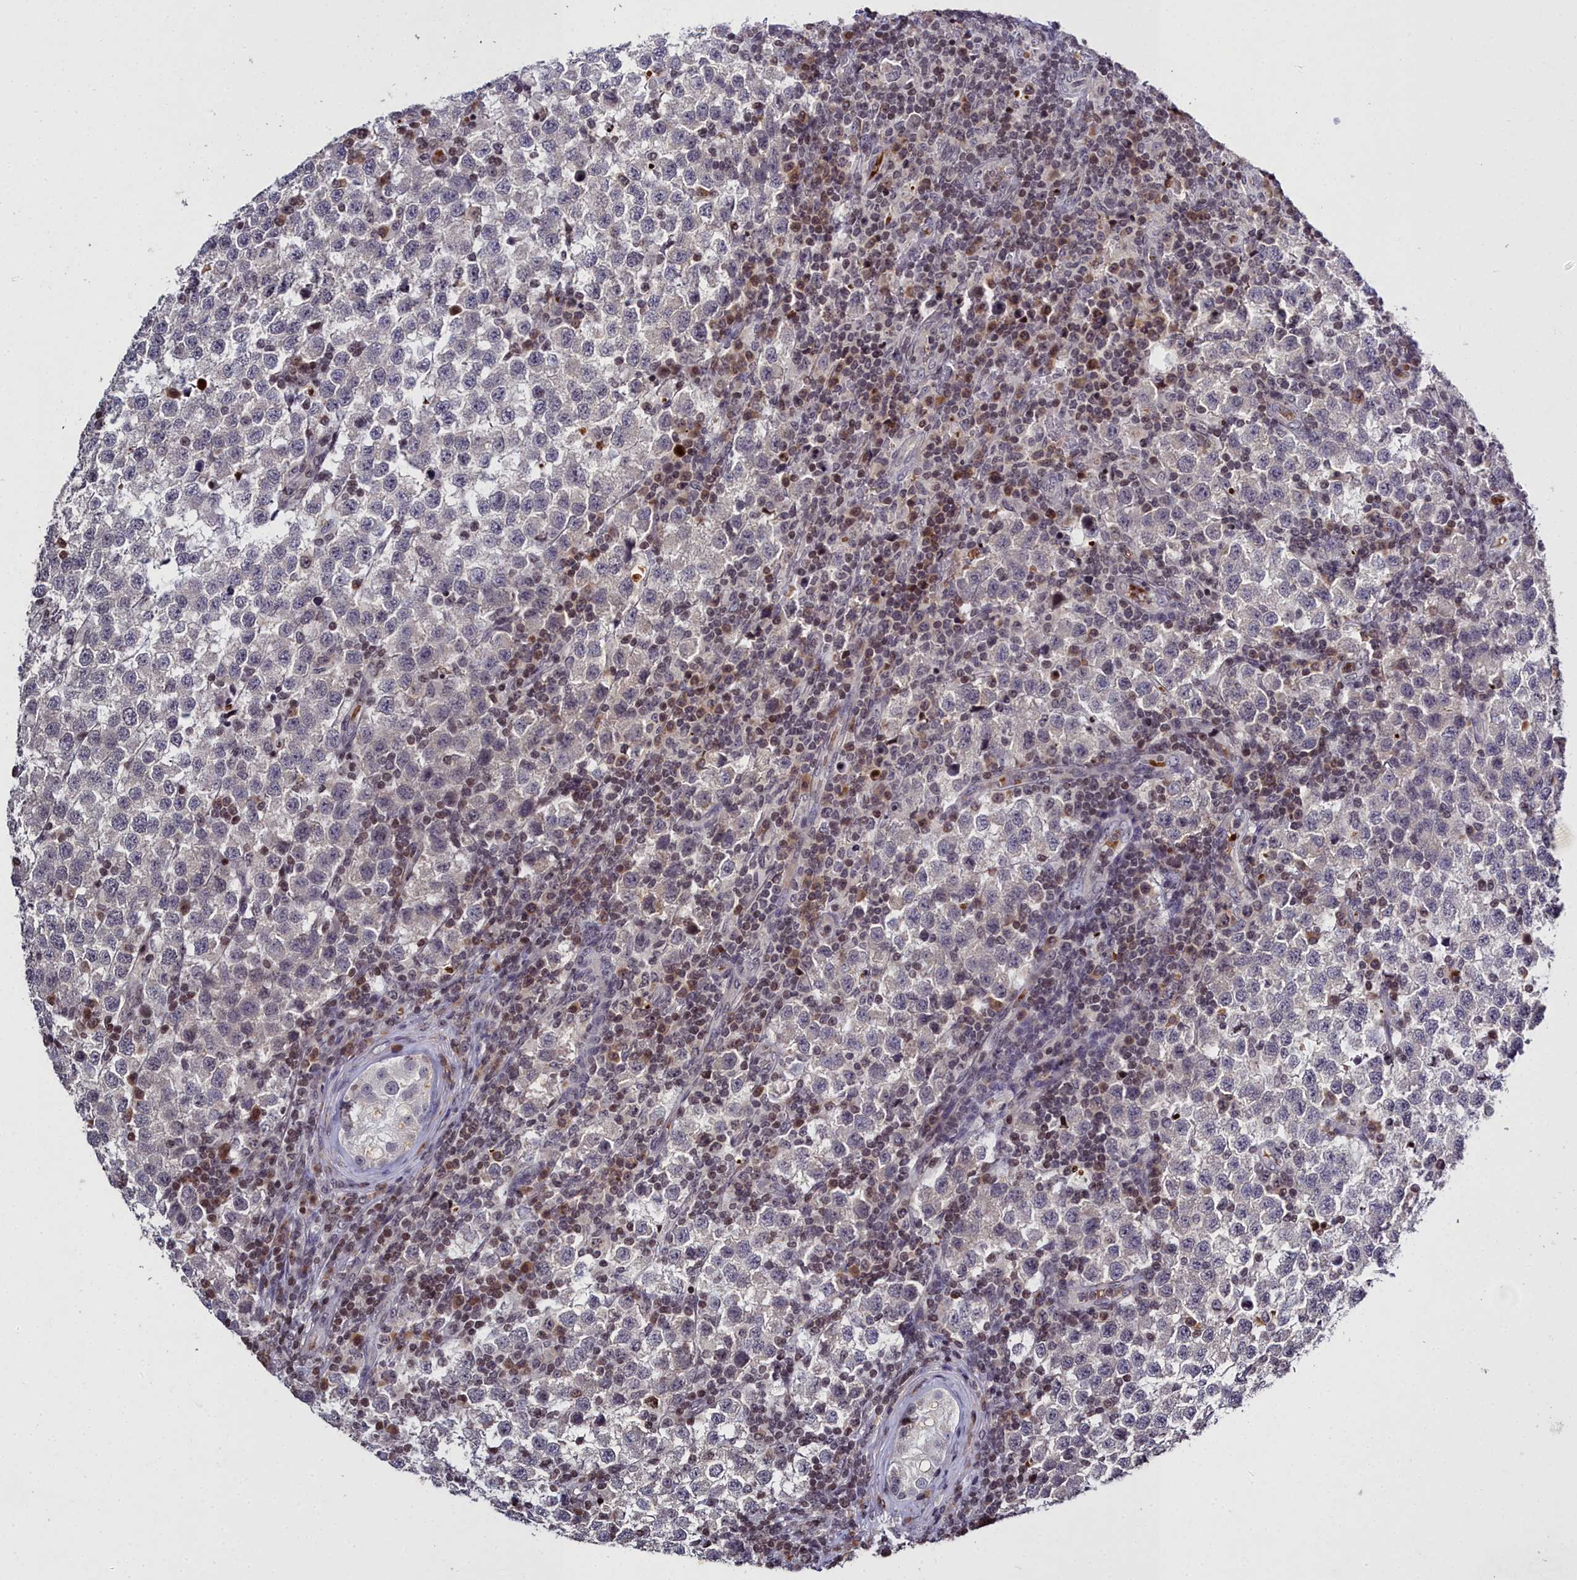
{"staining": {"intensity": "negative", "quantity": "none", "location": "none"}, "tissue": "testis cancer", "cell_type": "Tumor cells", "image_type": "cancer", "snomed": [{"axis": "morphology", "description": "Seminoma, NOS"}, {"axis": "topography", "description": "Testis"}], "caption": "A high-resolution image shows immunohistochemistry (IHC) staining of testis seminoma, which reveals no significant staining in tumor cells. (DAB (3,3'-diaminobenzidine) immunohistochemistry visualized using brightfield microscopy, high magnification).", "gene": "FZD4", "patient": {"sex": "male", "age": 34}}